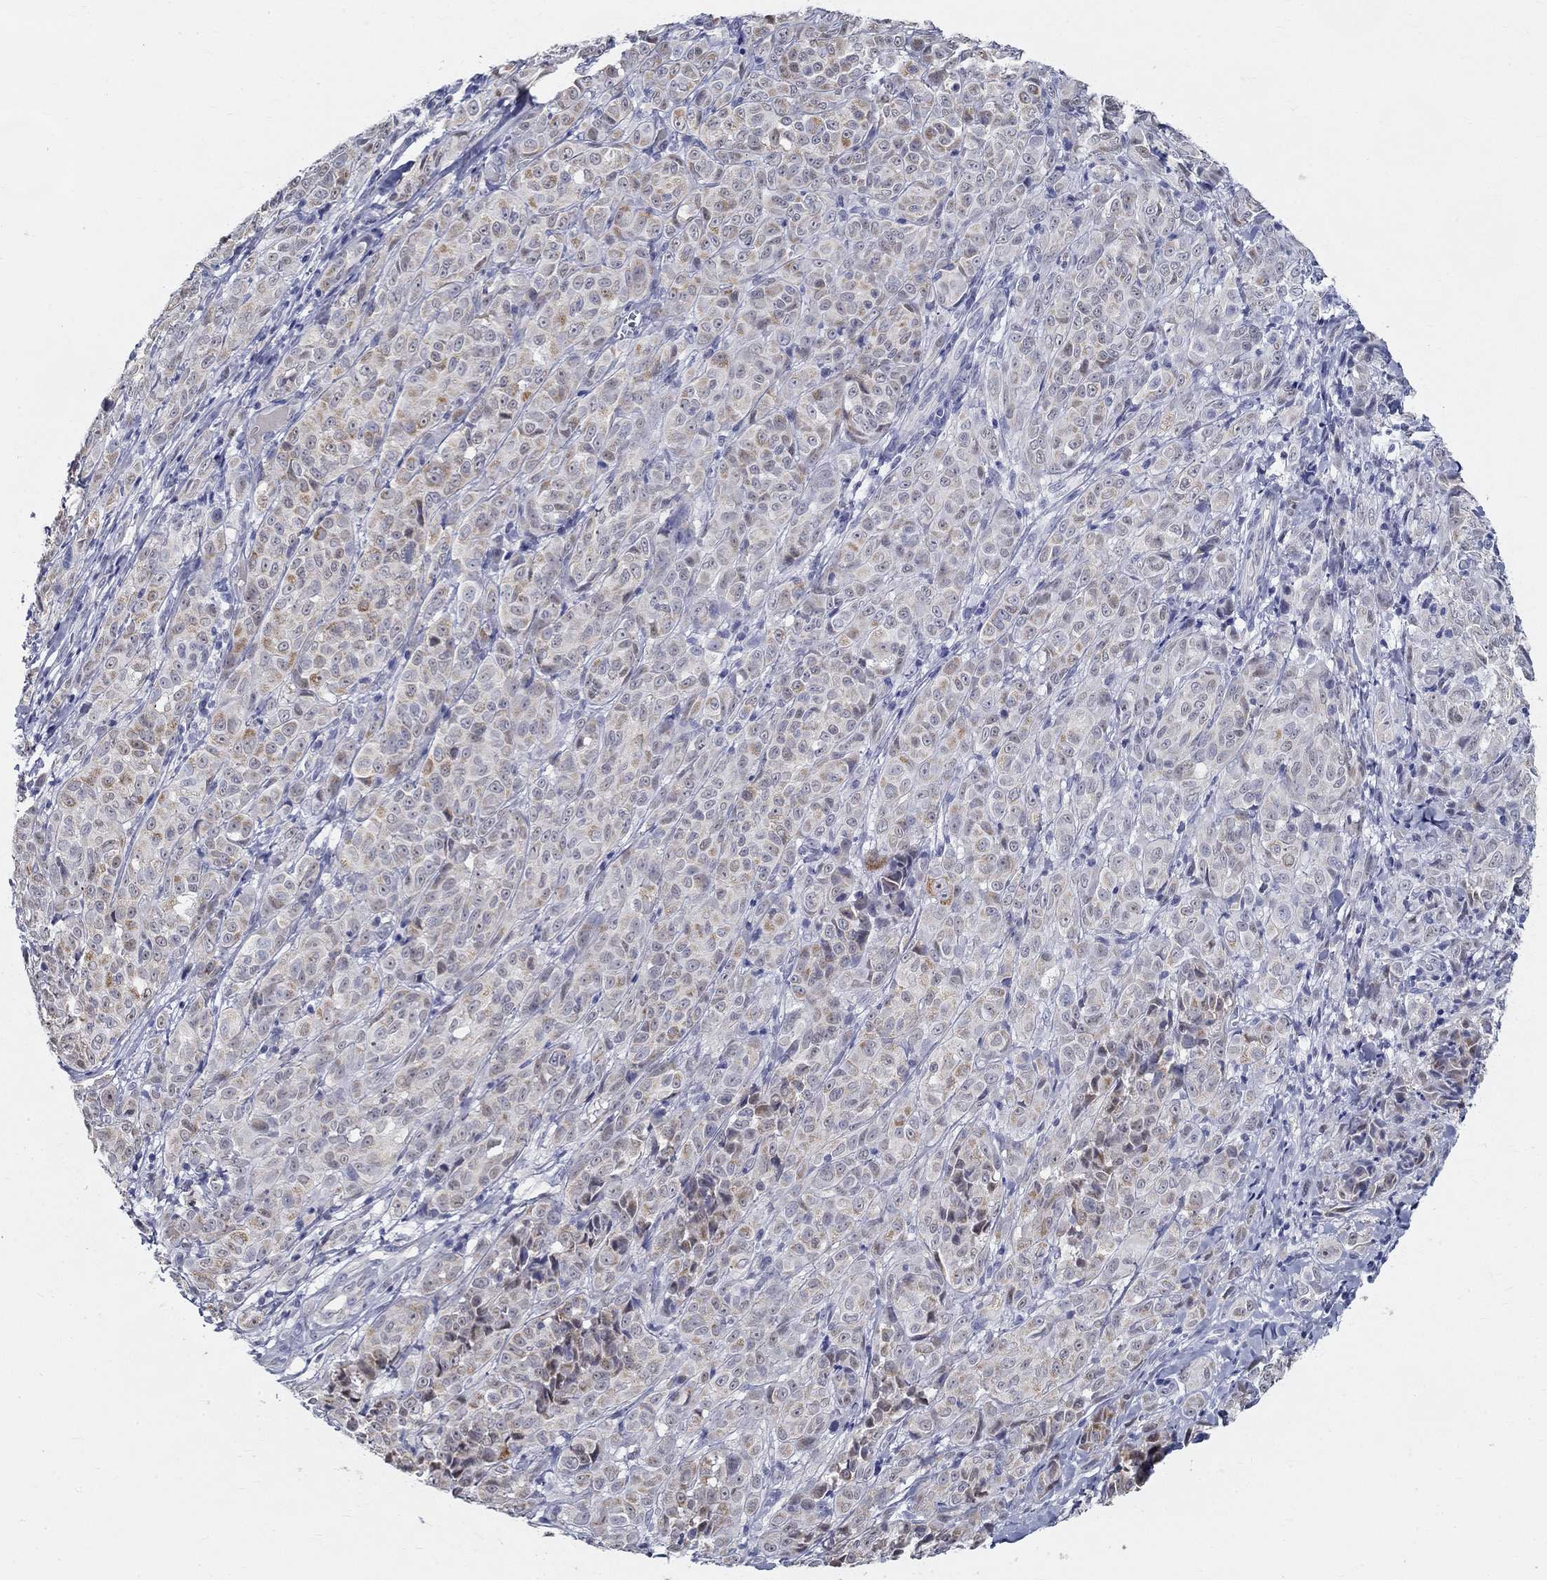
{"staining": {"intensity": "moderate", "quantity": "<25%", "location": "cytoplasmic/membranous"}, "tissue": "melanoma", "cell_type": "Tumor cells", "image_type": "cancer", "snomed": [{"axis": "morphology", "description": "Malignant melanoma, NOS"}, {"axis": "topography", "description": "Skin"}], "caption": "Malignant melanoma tissue shows moderate cytoplasmic/membranous staining in approximately <25% of tumor cells, visualized by immunohistochemistry.", "gene": "GUCA1A", "patient": {"sex": "male", "age": 89}}